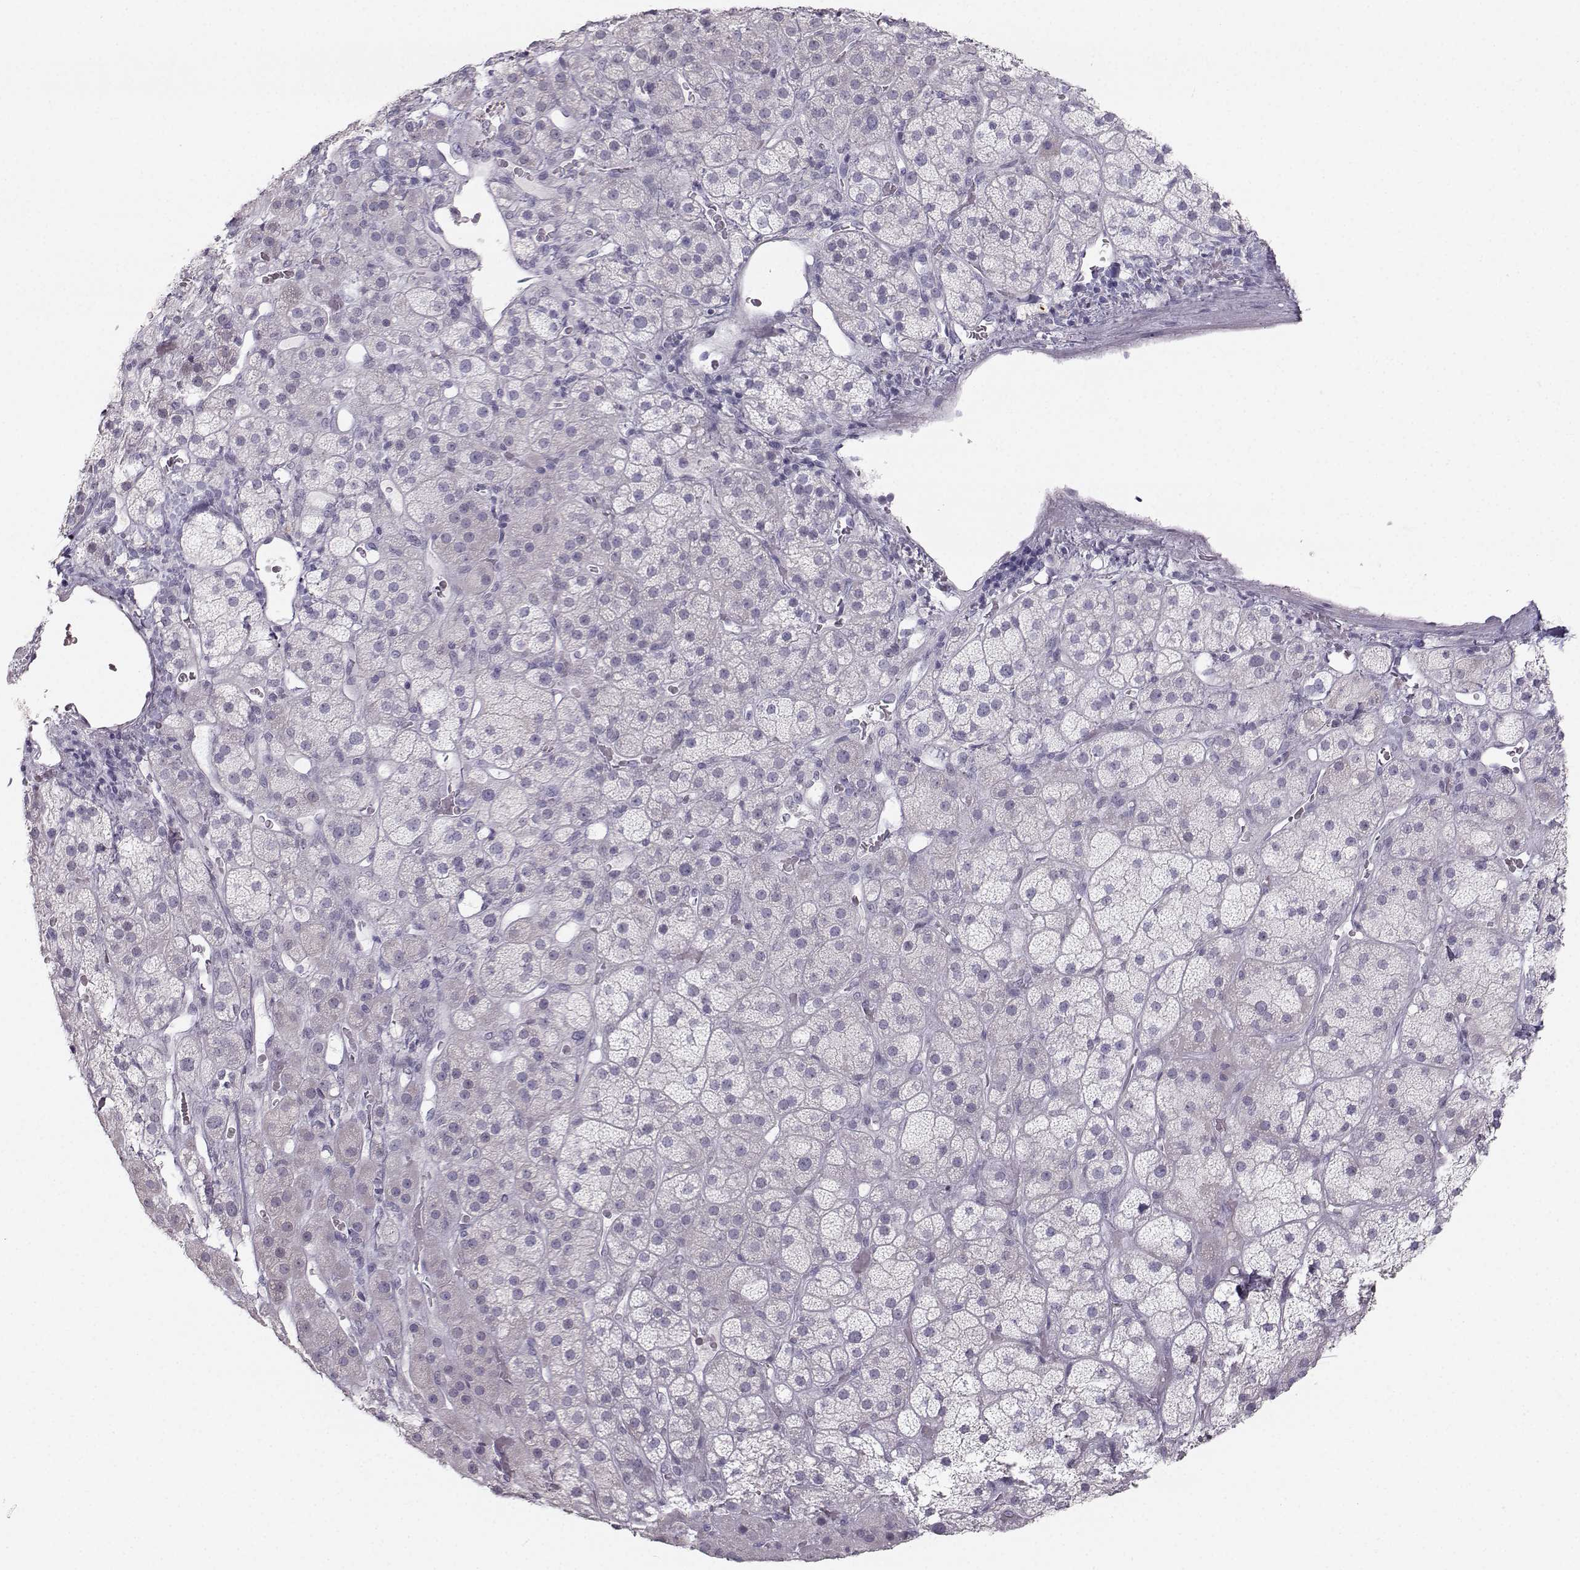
{"staining": {"intensity": "negative", "quantity": "none", "location": "none"}, "tissue": "adrenal gland", "cell_type": "Glandular cells", "image_type": "normal", "snomed": [{"axis": "morphology", "description": "Normal tissue, NOS"}, {"axis": "topography", "description": "Adrenal gland"}], "caption": "DAB immunohistochemical staining of normal adrenal gland demonstrates no significant expression in glandular cells. (DAB IHC with hematoxylin counter stain).", "gene": "CASR", "patient": {"sex": "male", "age": 57}}